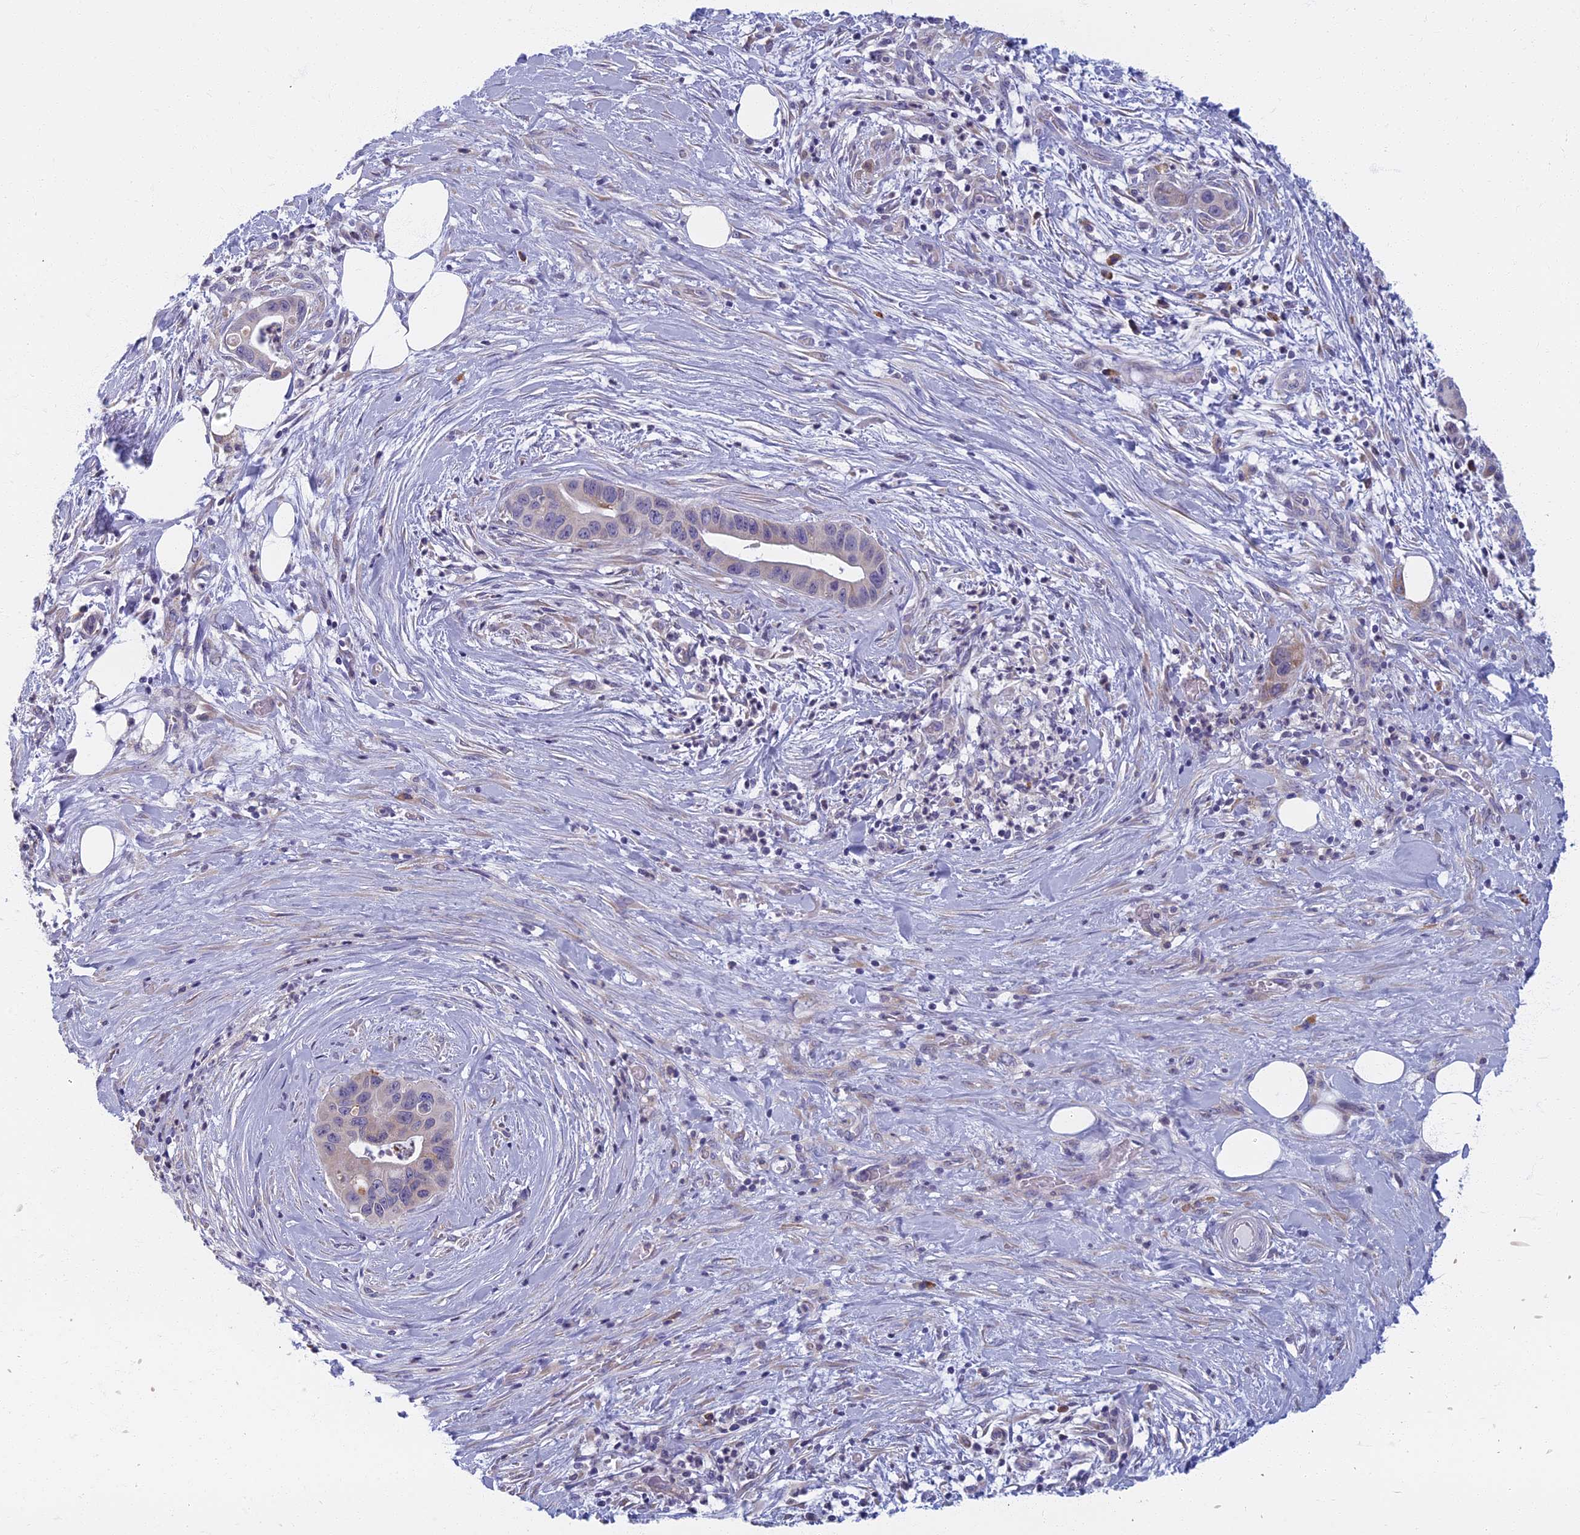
{"staining": {"intensity": "weak", "quantity": "<25%", "location": "cytoplasmic/membranous"}, "tissue": "pancreatic cancer", "cell_type": "Tumor cells", "image_type": "cancer", "snomed": [{"axis": "morphology", "description": "Adenocarcinoma, NOS"}, {"axis": "topography", "description": "Pancreas"}], "caption": "Human pancreatic cancer (adenocarcinoma) stained for a protein using IHC shows no expression in tumor cells.", "gene": "DDX51", "patient": {"sex": "male", "age": 73}}